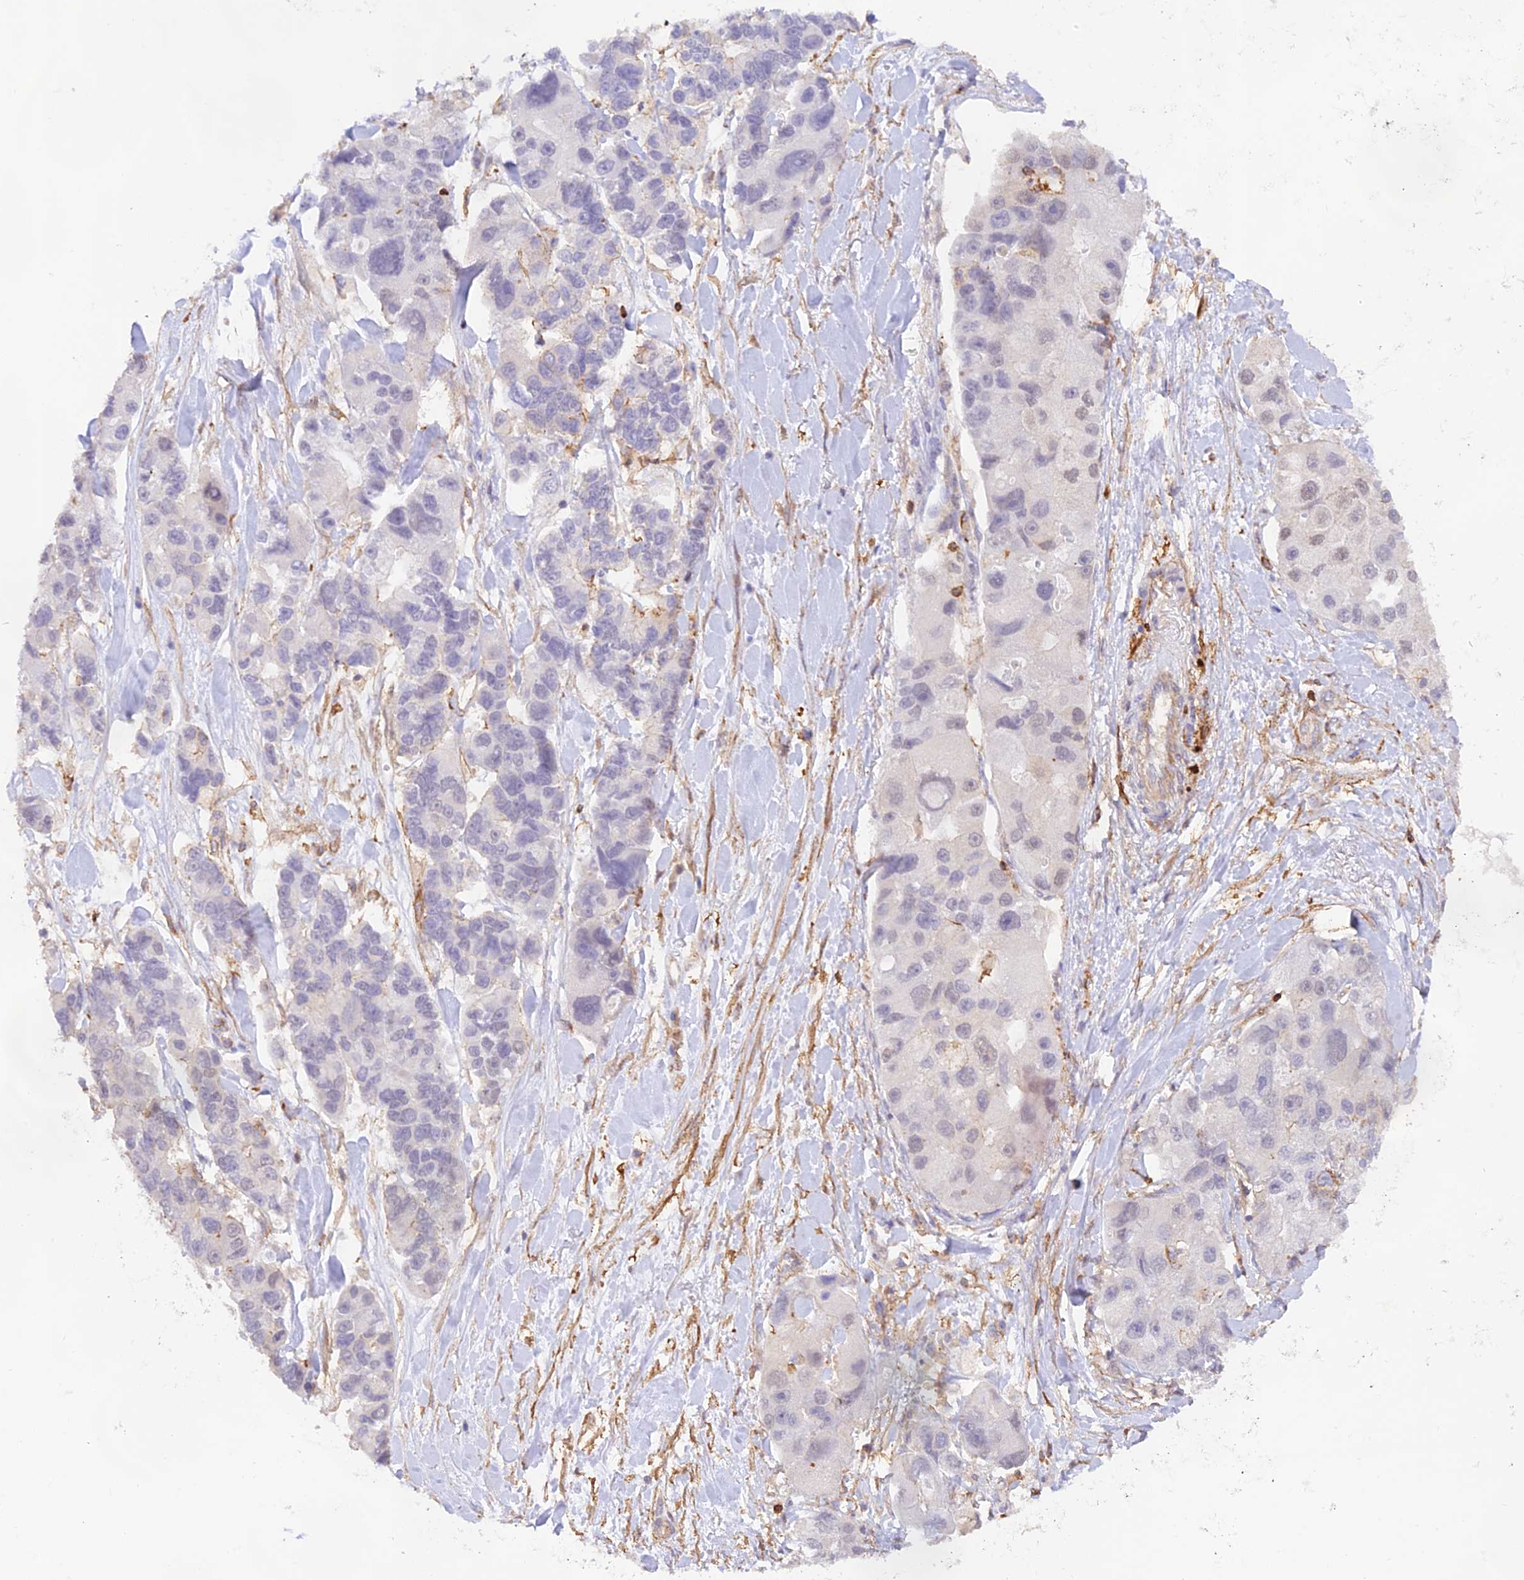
{"staining": {"intensity": "negative", "quantity": "none", "location": "none"}, "tissue": "lung cancer", "cell_type": "Tumor cells", "image_type": "cancer", "snomed": [{"axis": "morphology", "description": "Adenocarcinoma, NOS"}, {"axis": "topography", "description": "Lung"}], "caption": "Immunohistochemistry (IHC) photomicrograph of neoplastic tissue: lung cancer (adenocarcinoma) stained with DAB exhibits no significant protein positivity in tumor cells.", "gene": "DENND1C", "patient": {"sex": "female", "age": 54}}